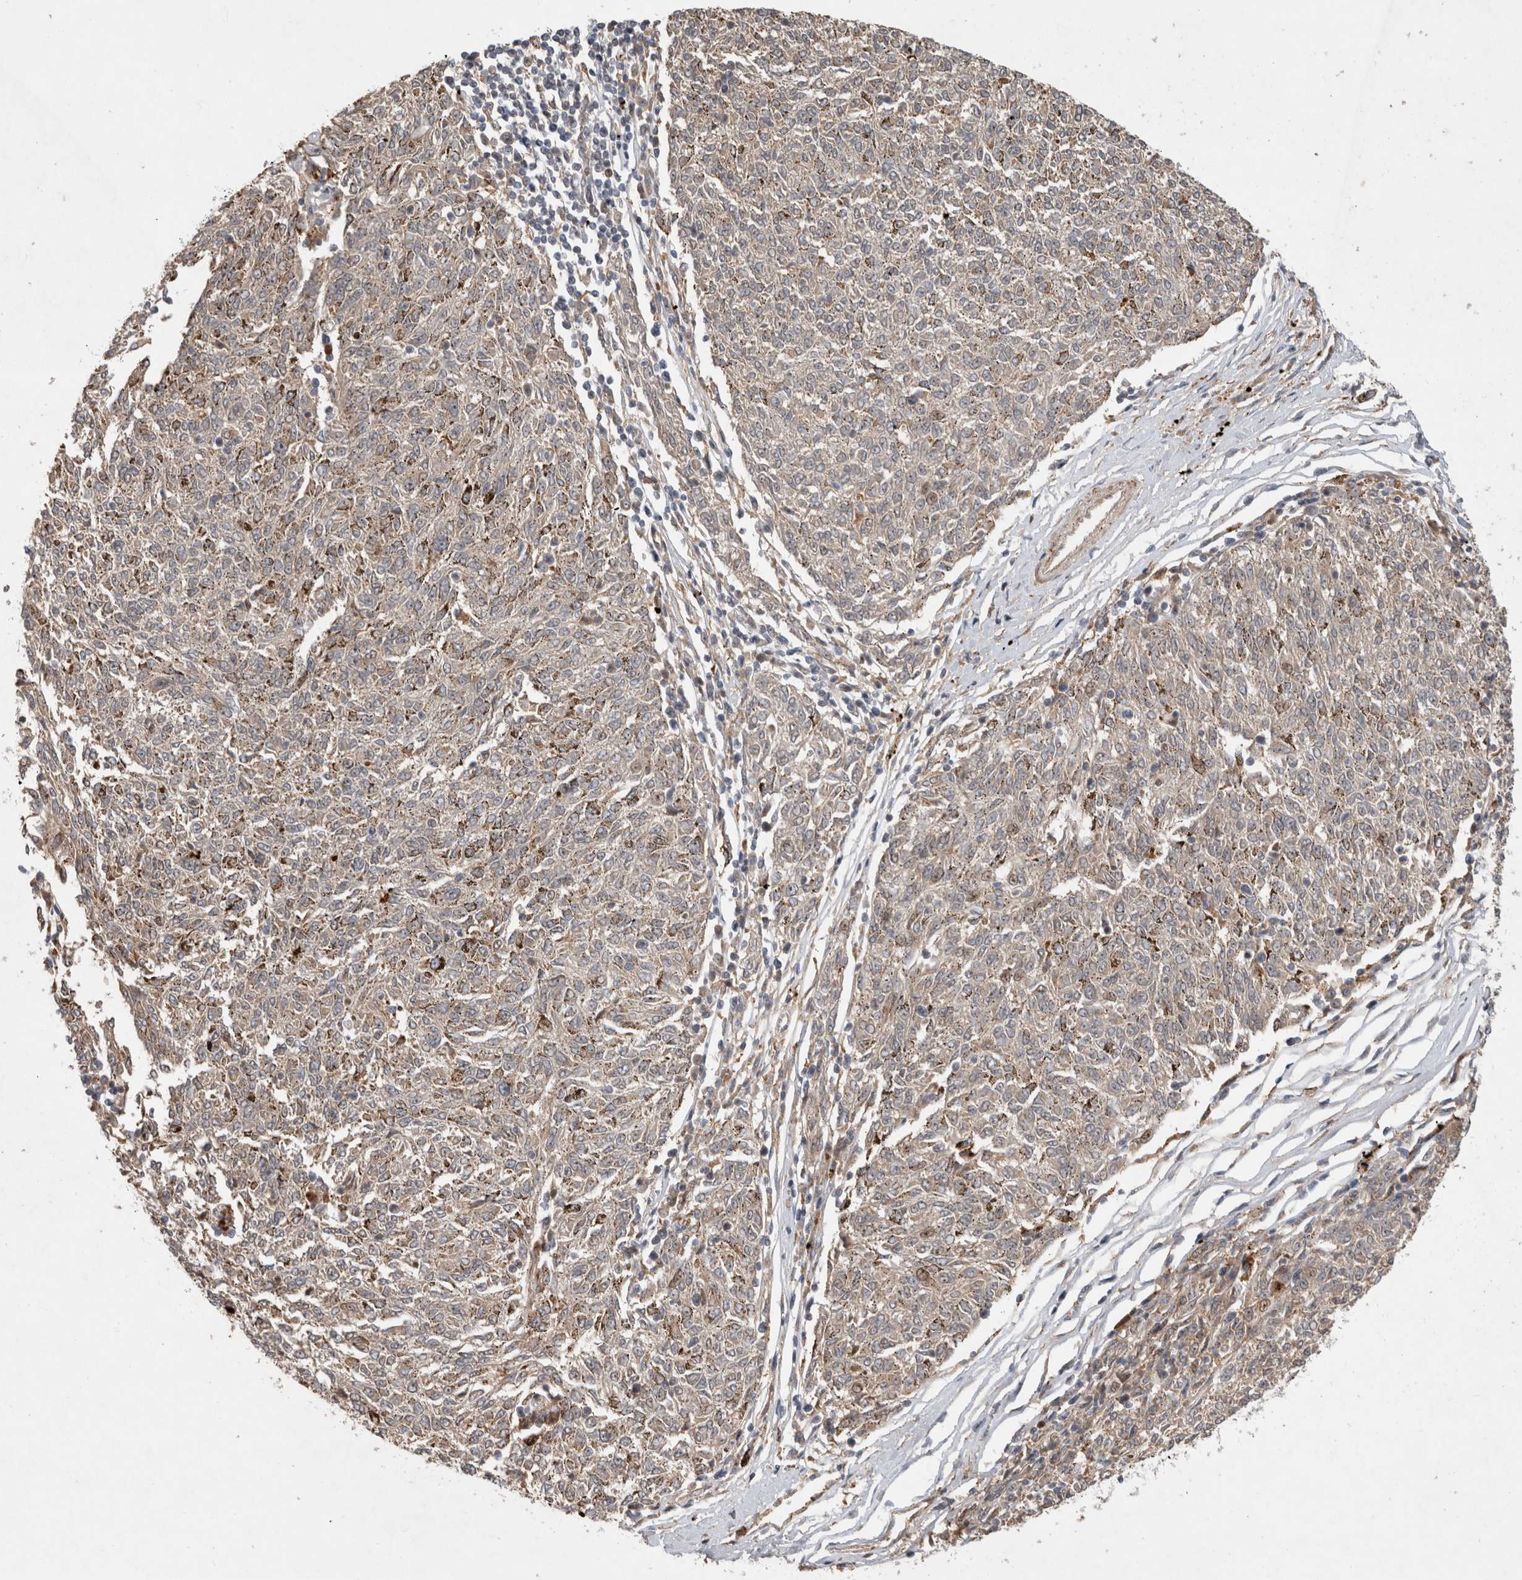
{"staining": {"intensity": "weak", "quantity": "25%-75%", "location": "cytoplasmic/membranous"}, "tissue": "melanoma", "cell_type": "Tumor cells", "image_type": "cancer", "snomed": [{"axis": "morphology", "description": "Malignant melanoma, NOS"}, {"axis": "topography", "description": "Skin"}], "caption": "About 25%-75% of tumor cells in human melanoma show weak cytoplasmic/membranous protein positivity as visualized by brown immunohistochemical staining.", "gene": "INSRR", "patient": {"sex": "female", "age": 72}}